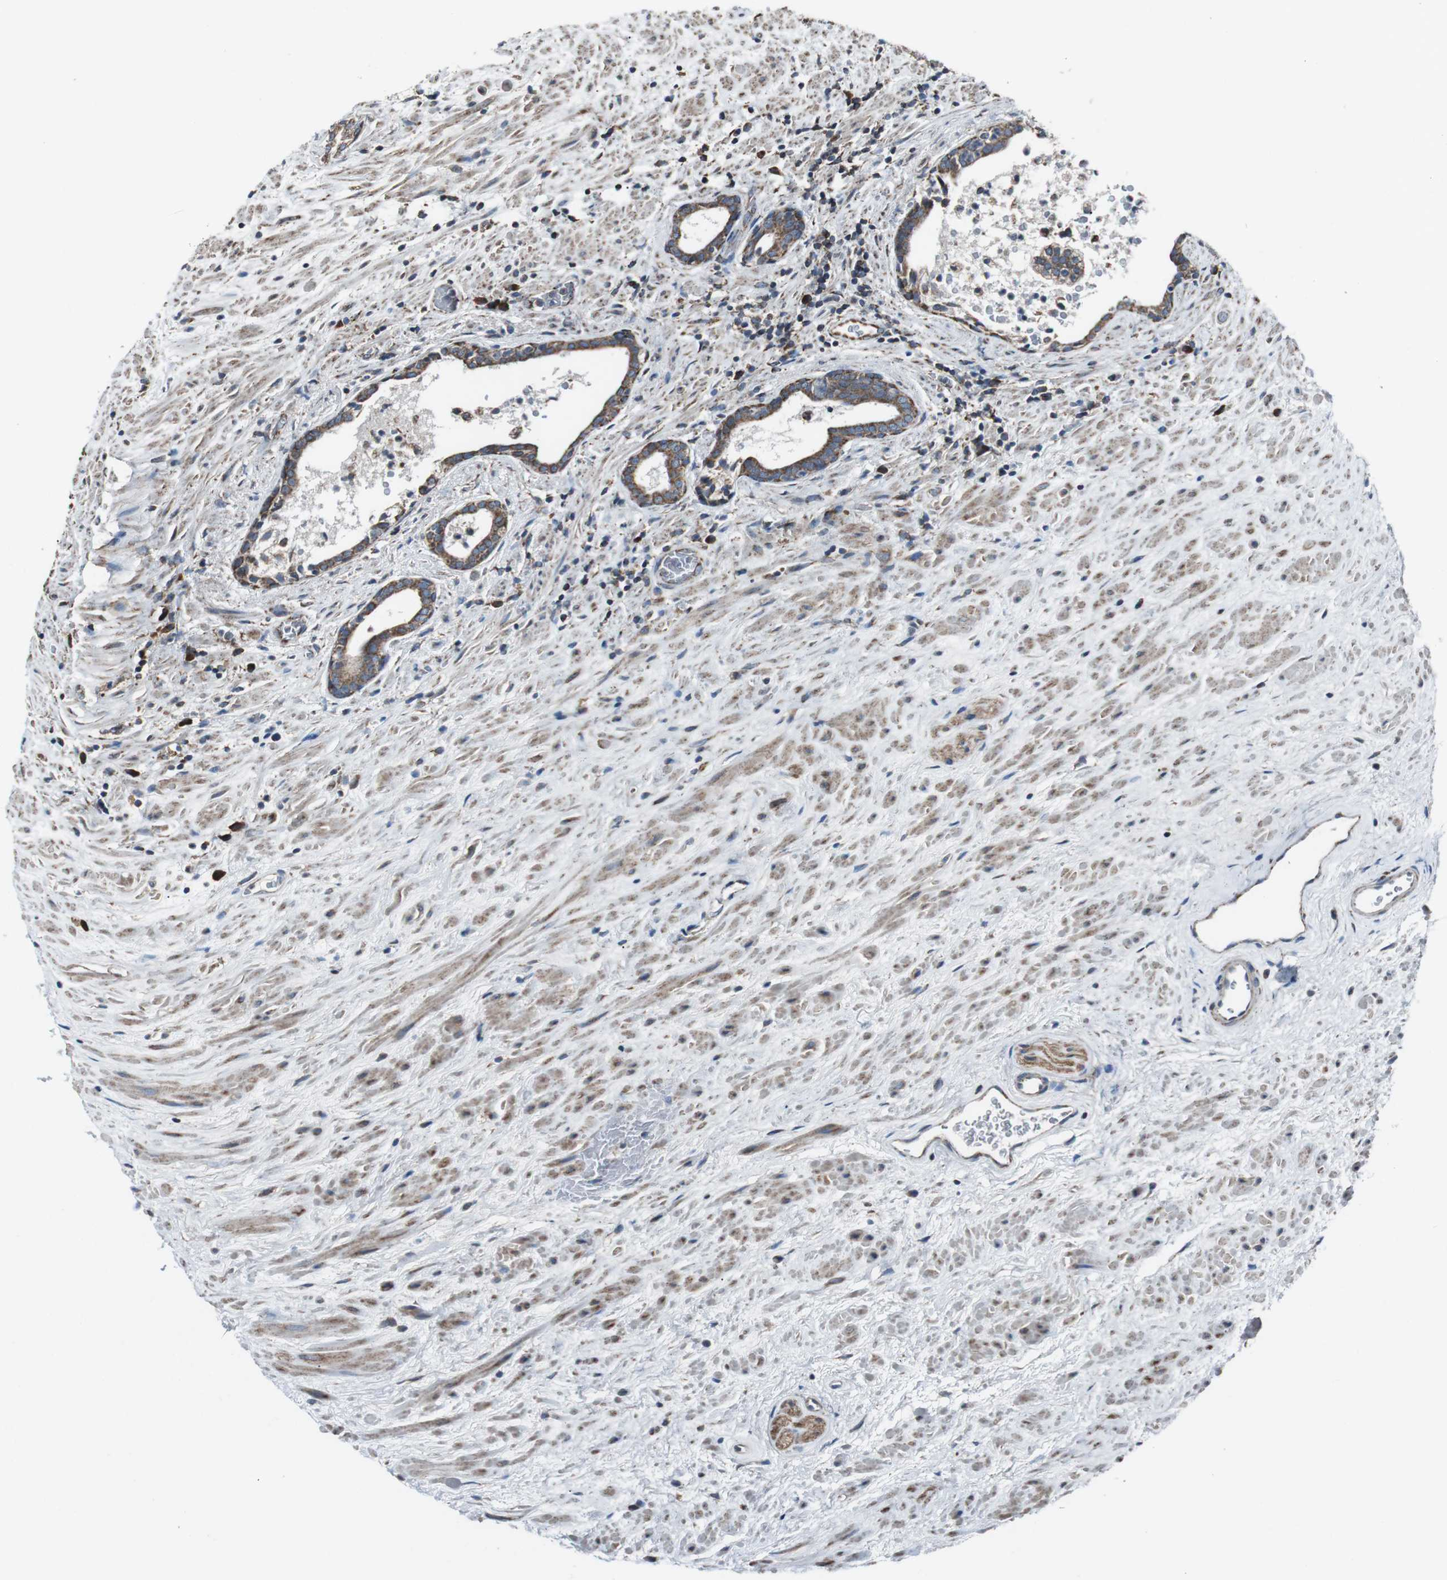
{"staining": {"intensity": "strong", "quantity": ">75%", "location": "cytoplasmic/membranous"}, "tissue": "prostate cancer", "cell_type": "Tumor cells", "image_type": "cancer", "snomed": [{"axis": "morphology", "description": "Adenocarcinoma, High grade"}, {"axis": "topography", "description": "Prostate"}], "caption": "High-magnification brightfield microscopy of prostate high-grade adenocarcinoma stained with DAB (3,3'-diaminobenzidine) (brown) and counterstained with hematoxylin (blue). tumor cells exhibit strong cytoplasmic/membranous expression is seen in approximately>75% of cells. (Brightfield microscopy of DAB IHC at high magnification).", "gene": "CISD2", "patient": {"sex": "male", "age": 71}}